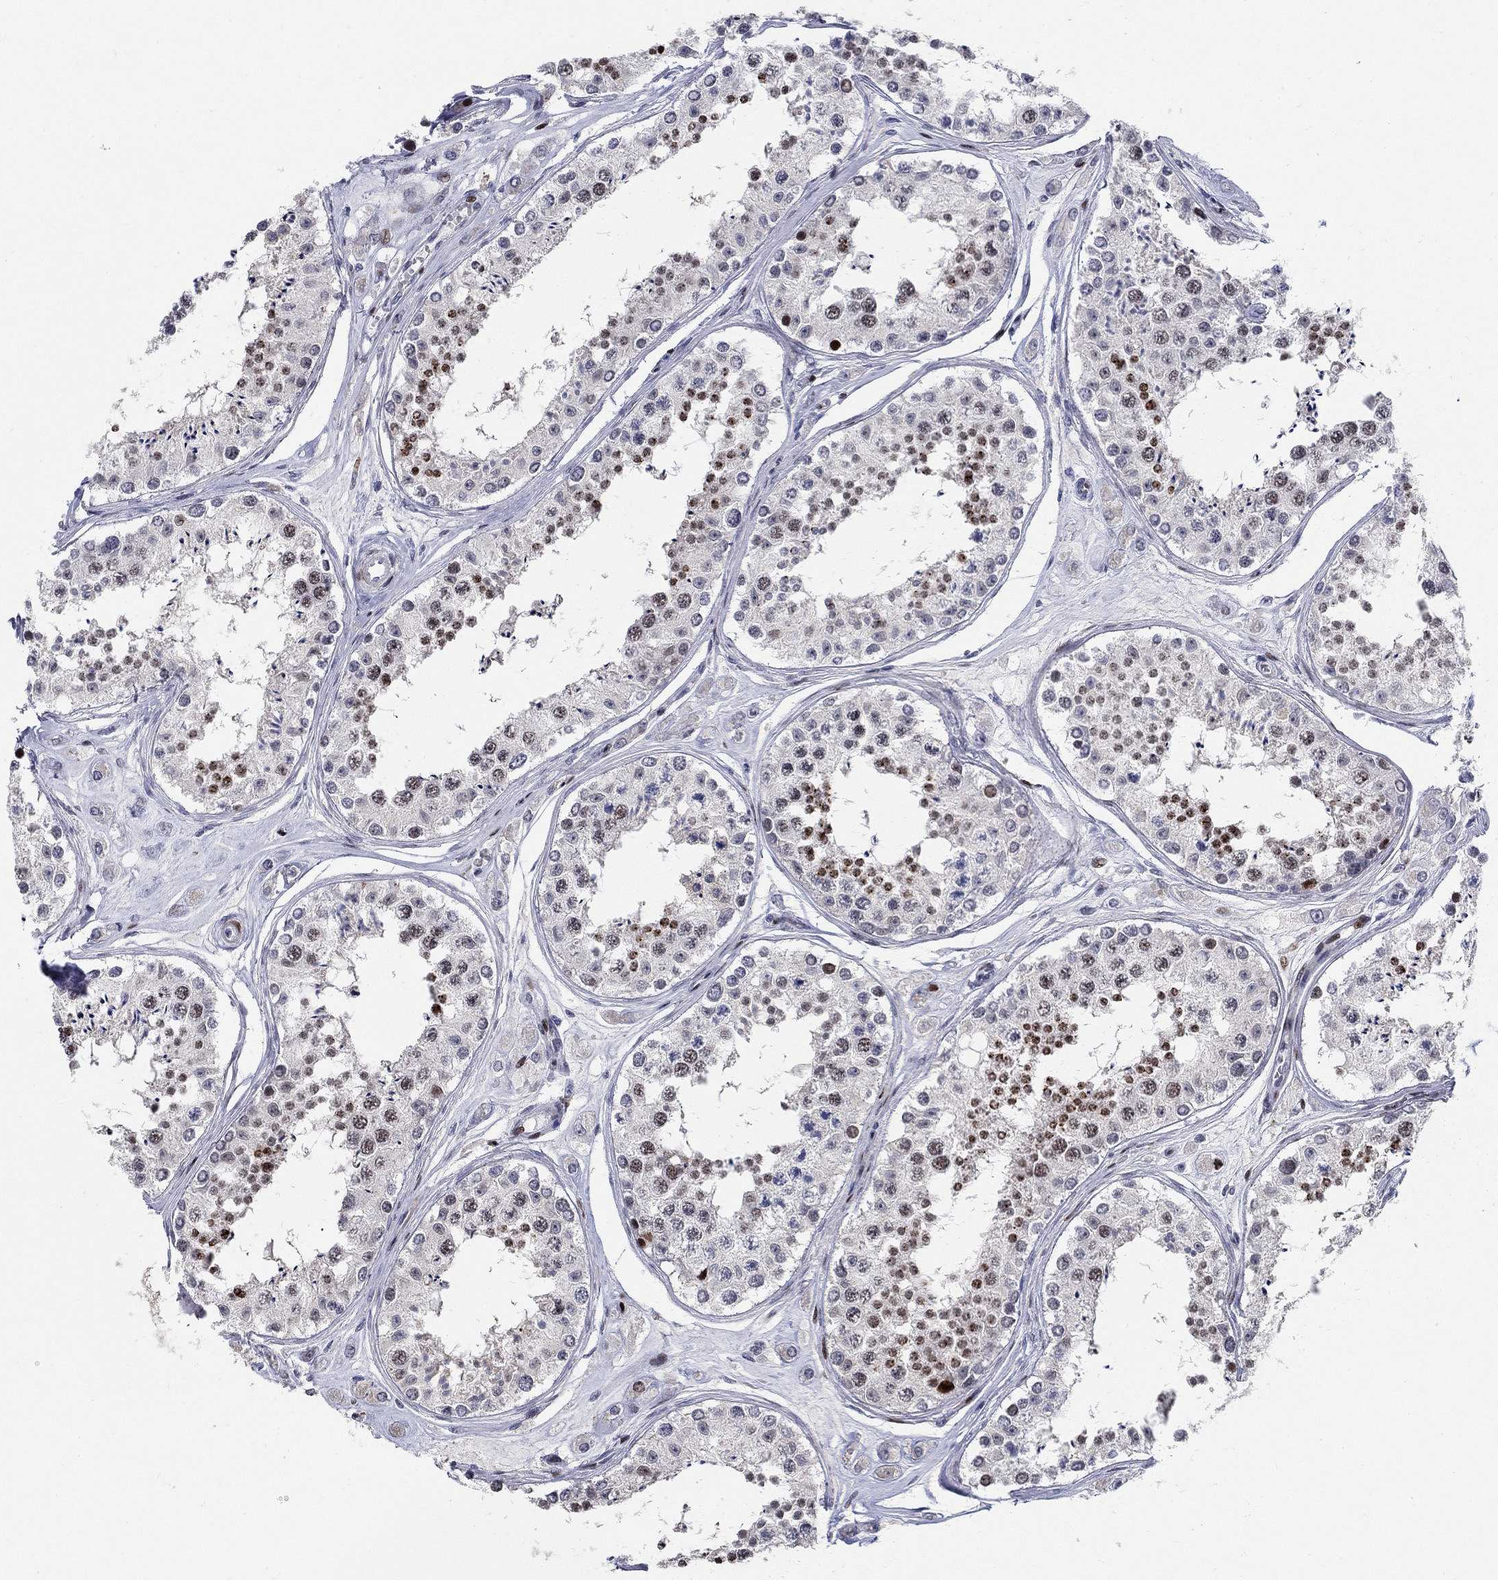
{"staining": {"intensity": "strong", "quantity": "25%-75%", "location": "nuclear"}, "tissue": "testis", "cell_type": "Cells in seminiferous ducts", "image_type": "normal", "snomed": [{"axis": "morphology", "description": "Normal tissue, NOS"}, {"axis": "topography", "description": "Testis"}], "caption": "Immunohistochemistry (DAB (3,3'-diaminobenzidine)) staining of unremarkable testis reveals strong nuclear protein expression in approximately 25%-75% of cells in seminiferous ducts.", "gene": "RAPGEF5", "patient": {"sex": "male", "age": 25}}